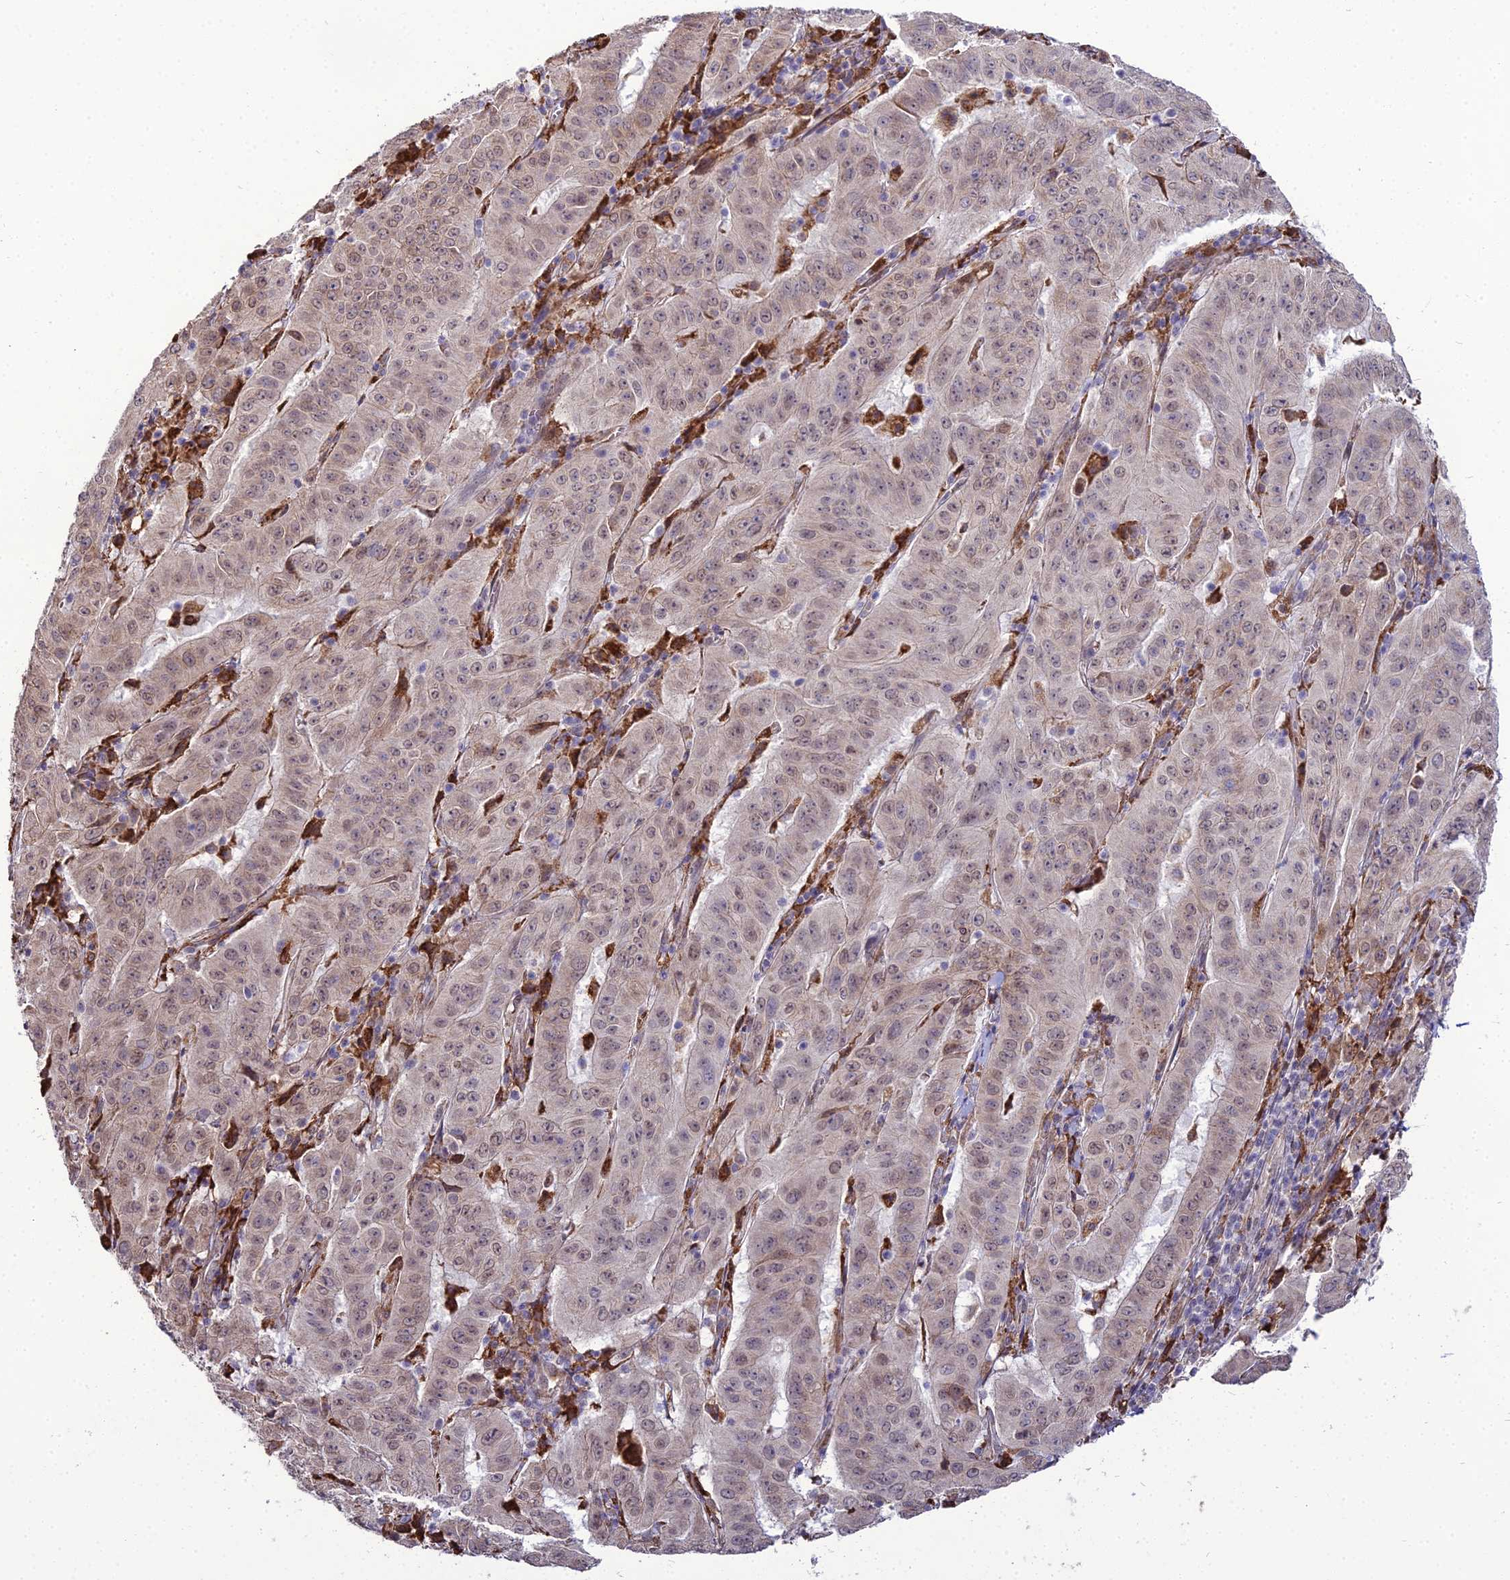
{"staining": {"intensity": "weak", "quantity": "25%-75%", "location": "cytoplasmic/membranous"}, "tissue": "pancreatic cancer", "cell_type": "Tumor cells", "image_type": "cancer", "snomed": [{"axis": "morphology", "description": "Adenocarcinoma, NOS"}, {"axis": "topography", "description": "Pancreas"}], "caption": "Pancreatic cancer (adenocarcinoma) tissue shows weak cytoplasmic/membranous positivity in approximately 25%-75% of tumor cells", "gene": "TROAP", "patient": {"sex": "male", "age": 63}}